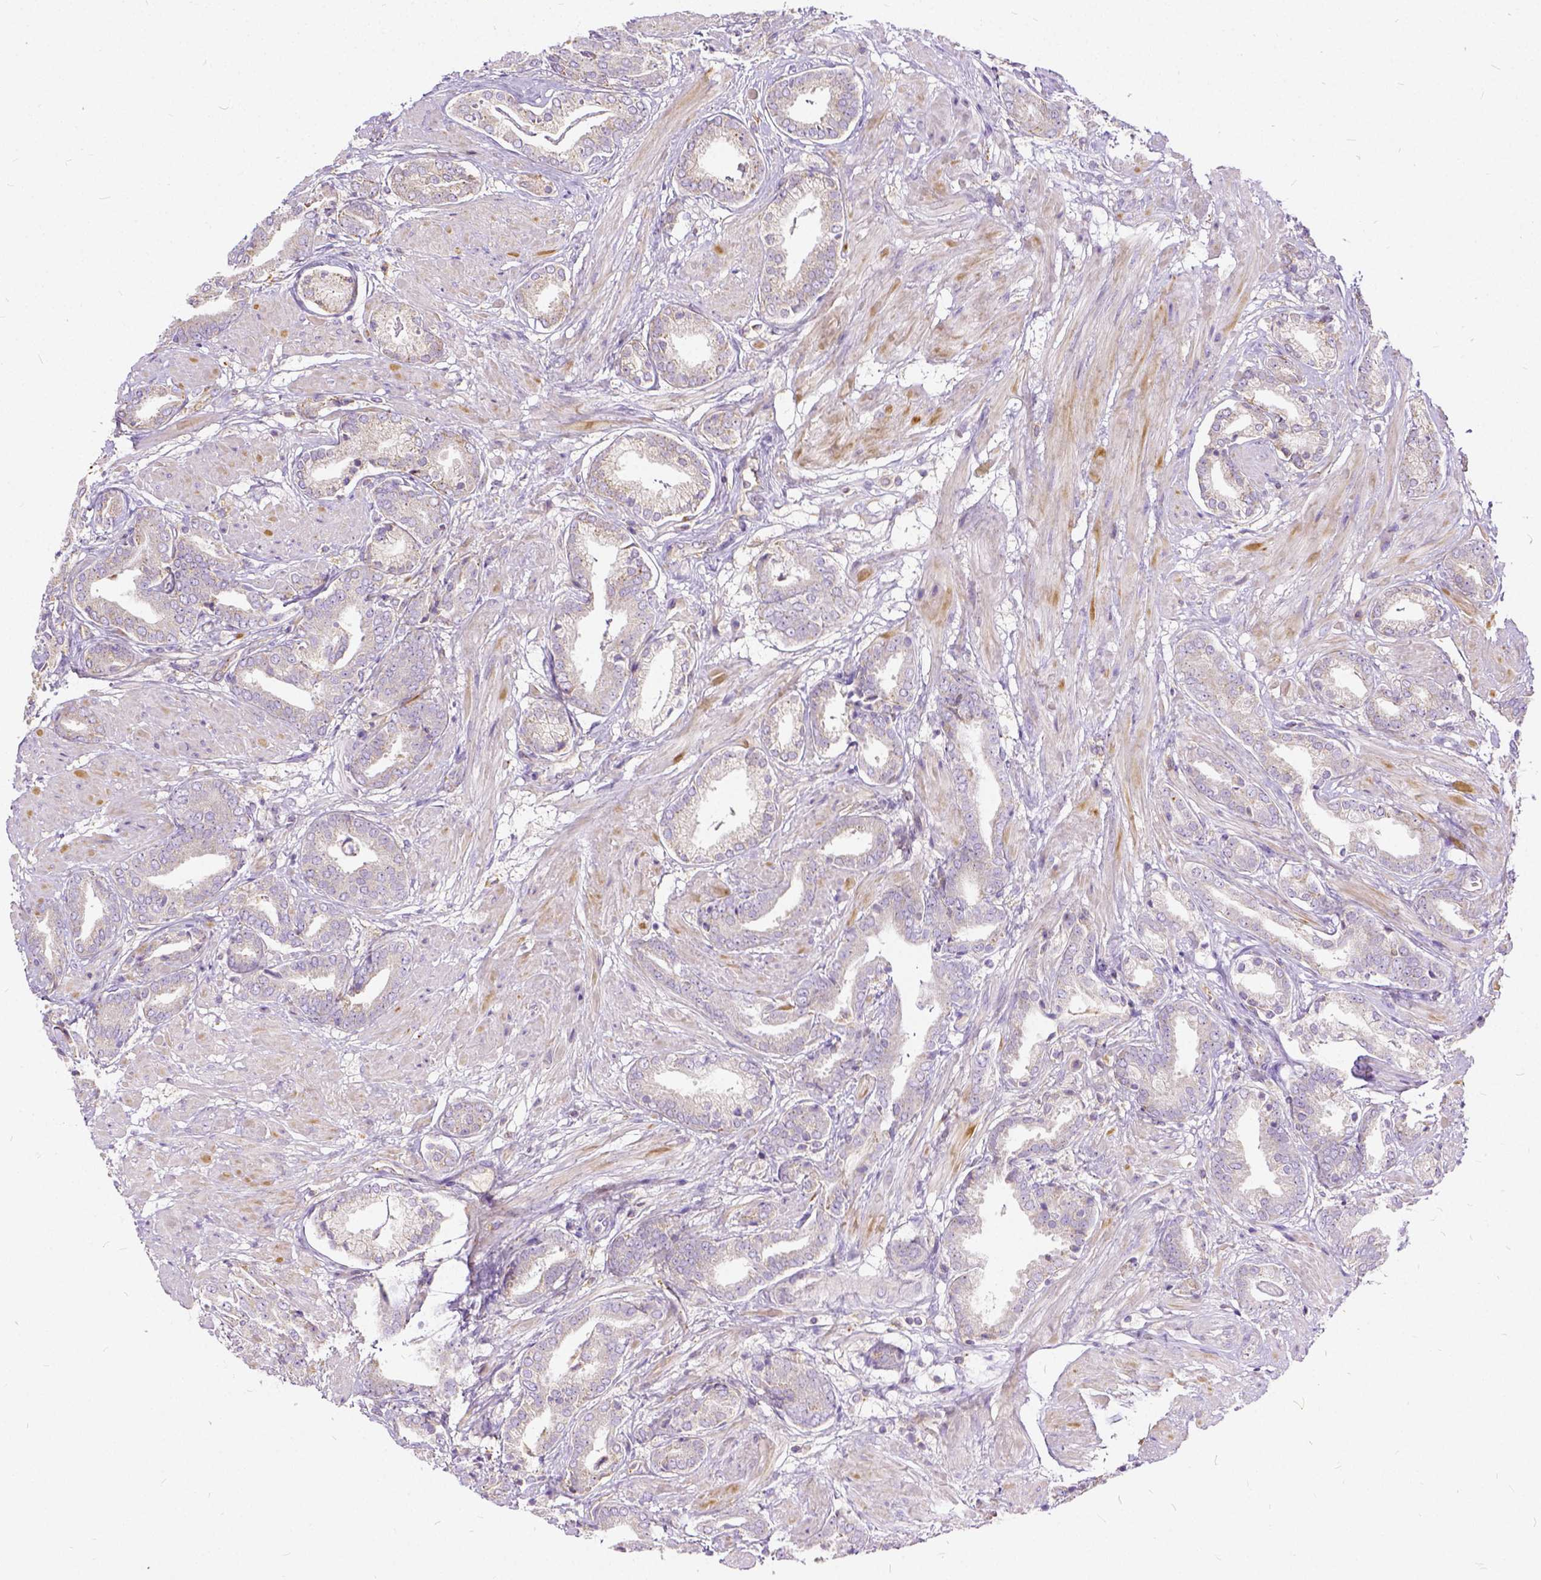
{"staining": {"intensity": "negative", "quantity": "none", "location": "none"}, "tissue": "prostate cancer", "cell_type": "Tumor cells", "image_type": "cancer", "snomed": [{"axis": "morphology", "description": "Adenocarcinoma, High grade"}, {"axis": "topography", "description": "Prostate"}], "caption": "IHC of human prostate high-grade adenocarcinoma shows no expression in tumor cells.", "gene": "CADM4", "patient": {"sex": "male", "age": 56}}